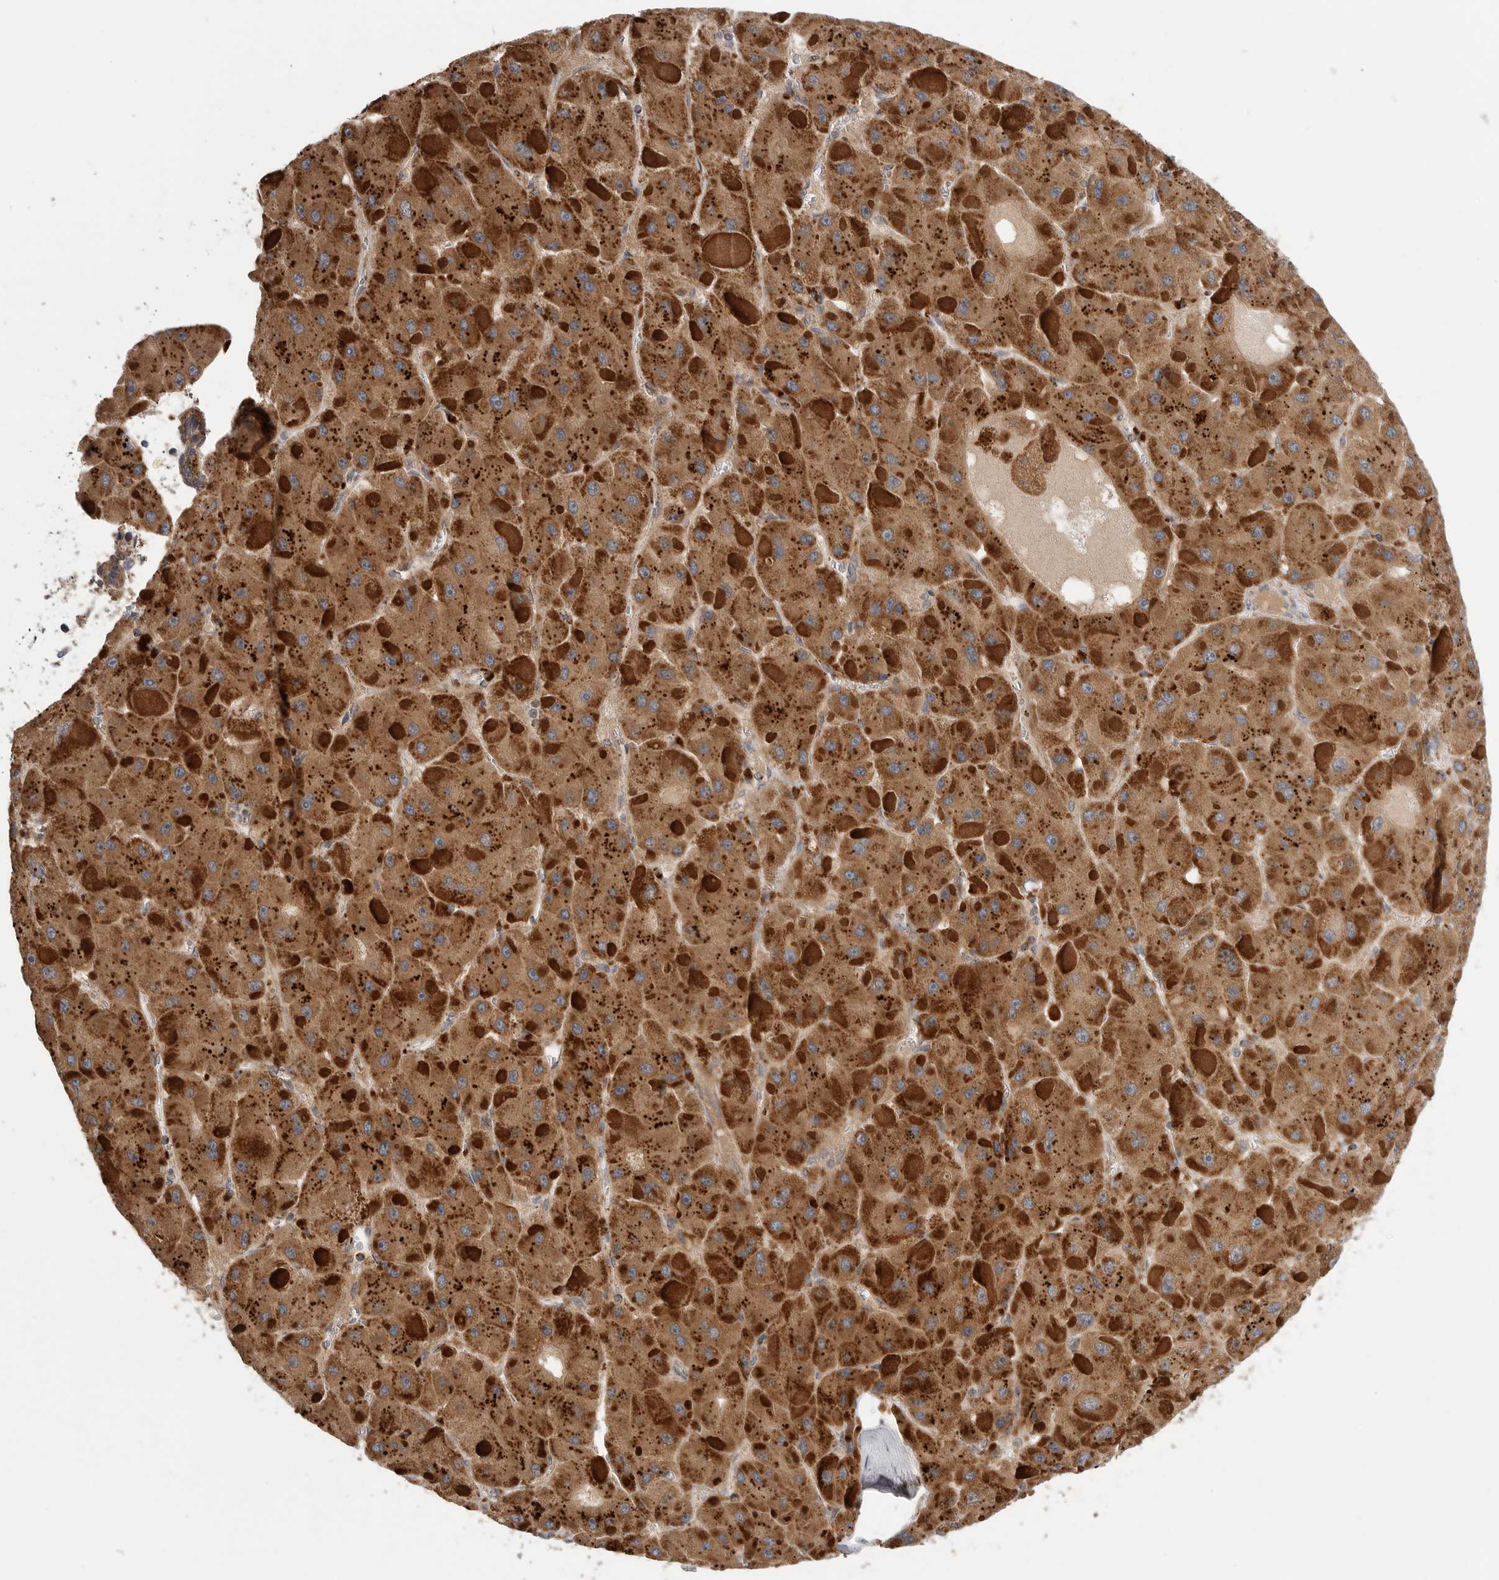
{"staining": {"intensity": "strong", "quantity": ">75%", "location": "cytoplasmic/membranous"}, "tissue": "liver cancer", "cell_type": "Tumor cells", "image_type": "cancer", "snomed": [{"axis": "morphology", "description": "Carcinoma, Hepatocellular, NOS"}, {"axis": "topography", "description": "Liver"}], "caption": "Brown immunohistochemical staining in liver cancer displays strong cytoplasmic/membranous expression in approximately >75% of tumor cells.", "gene": "GALNS", "patient": {"sex": "female", "age": 73}}